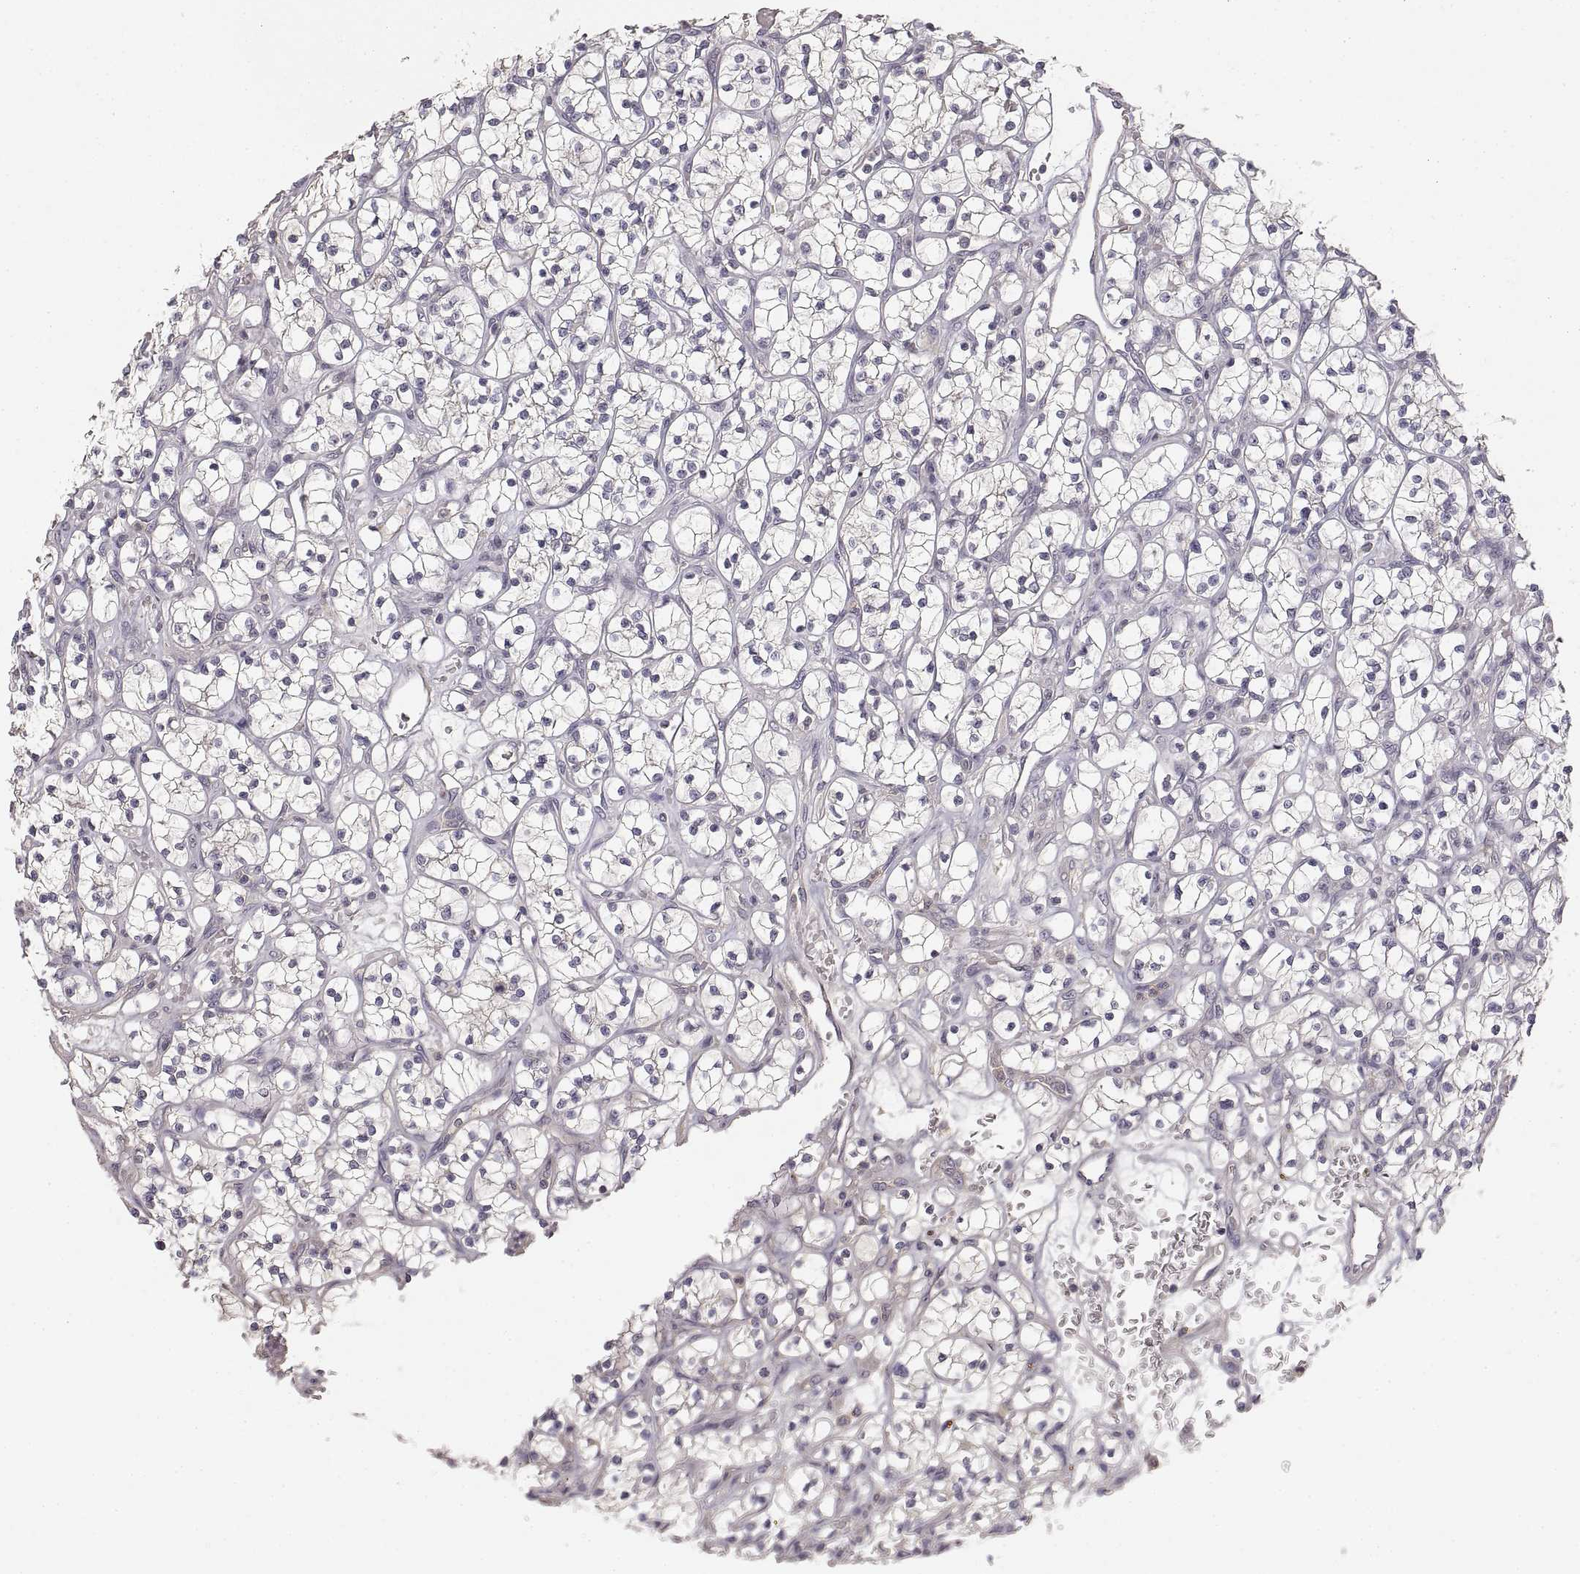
{"staining": {"intensity": "negative", "quantity": "none", "location": "none"}, "tissue": "renal cancer", "cell_type": "Tumor cells", "image_type": "cancer", "snomed": [{"axis": "morphology", "description": "Adenocarcinoma, NOS"}, {"axis": "topography", "description": "Kidney"}], "caption": "Renal adenocarcinoma was stained to show a protein in brown. There is no significant staining in tumor cells.", "gene": "RUNDC3A", "patient": {"sex": "female", "age": 64}}